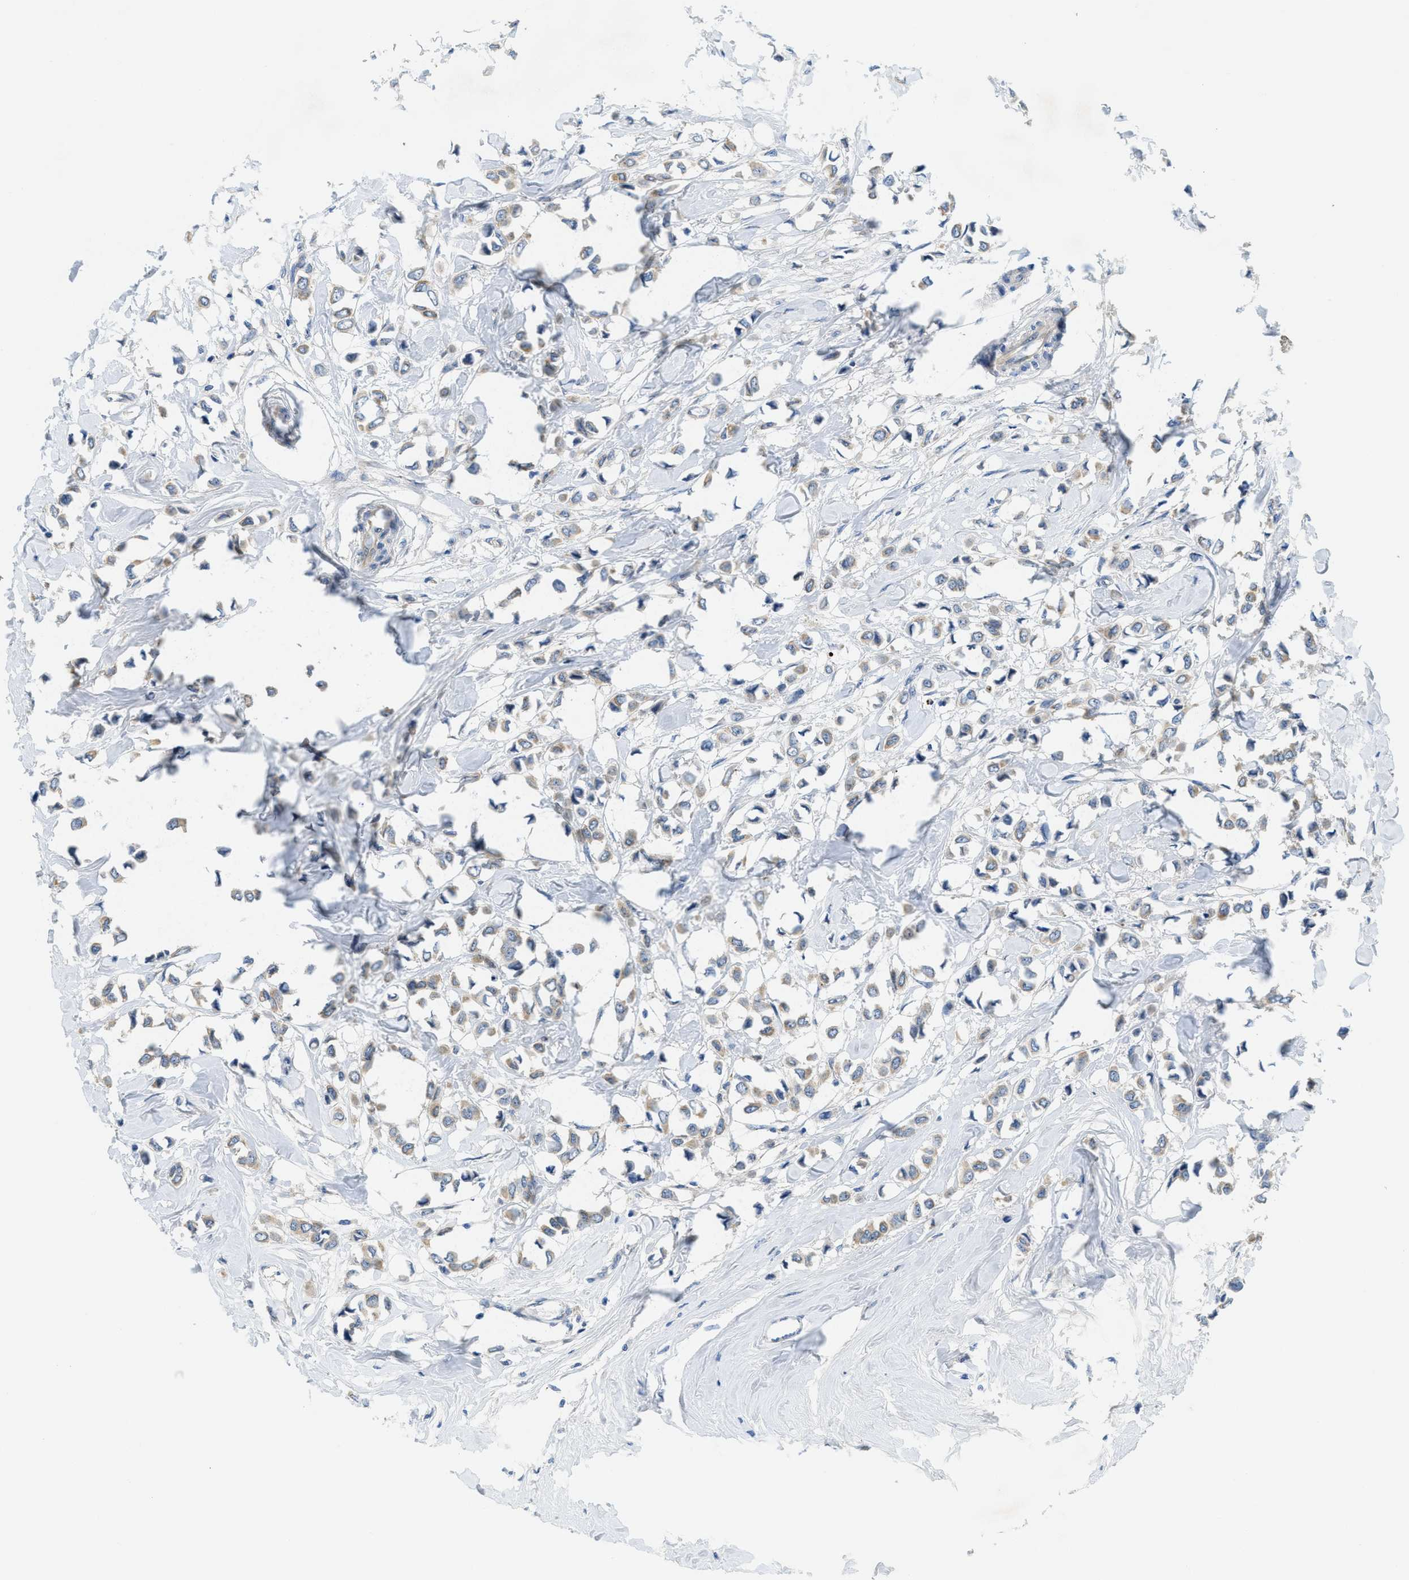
{"staining": {"intensity": "weak", "quantity": "<25%", "location": "cytoplasmic/membranous"}, "tissue": "breast cancer", "cell_type": "Tumor cells", "image_type": "cancer", "snomed": [{"axis": "morphology", "description": "Lobular carcinoma"}, {"axis": "topography", "description": "Breast"}], "caption": "Immunohistochemistry histopathology image of human lobular carcinoma (breast) stained for a protein (brown), which exhibits no staining in tumor cells. (DAB immunohistochemistry with hematoxylin counter stain).", "gene": "RIPK2", "patient": {"sex": "female", "age": 51}}